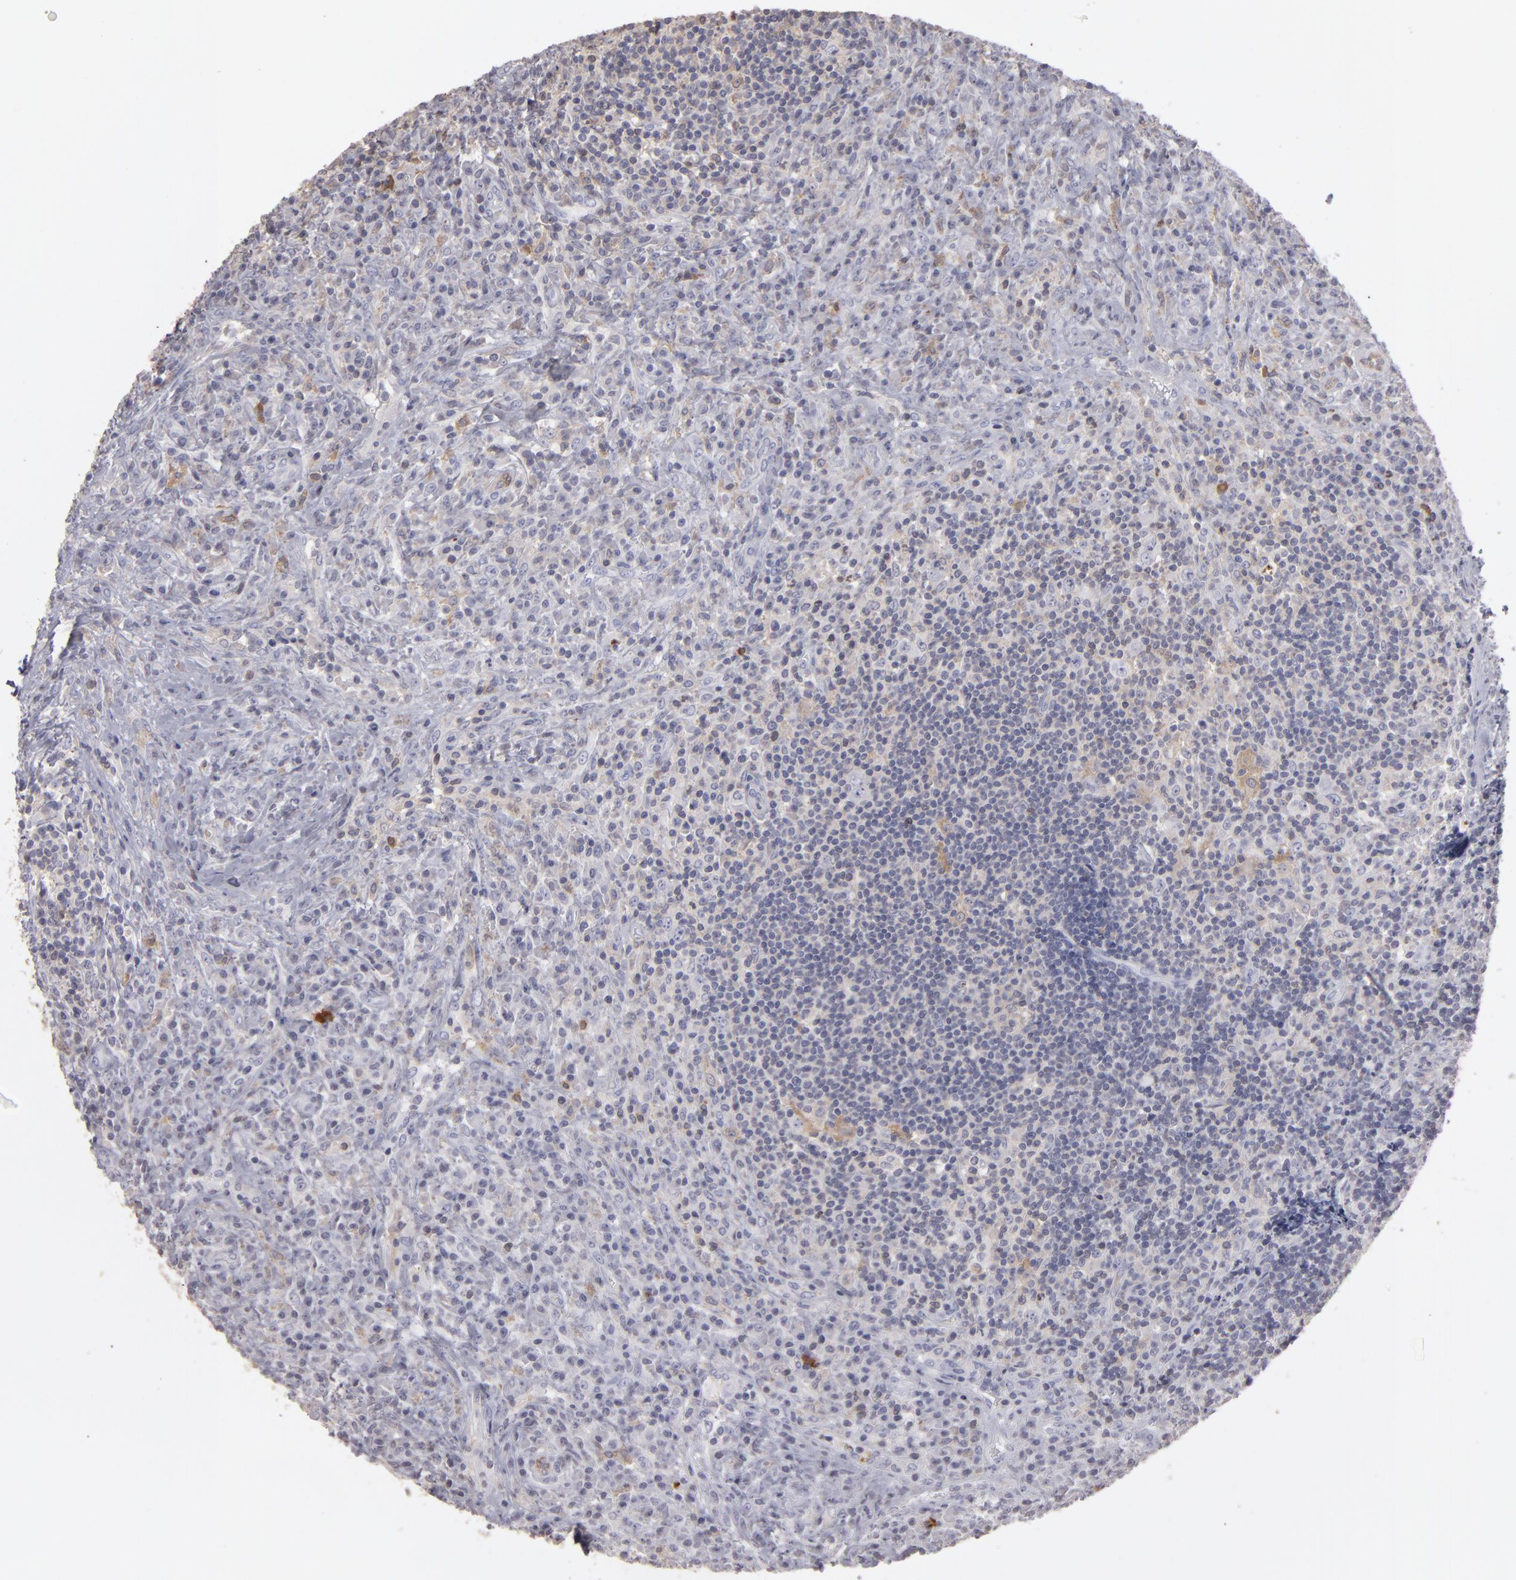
{"staining": {"intensity": "weak", "quantity": "25%-75%", "location": "cytoplasmic/membranous"}, "tissue": "lymphoma", "cell_type": "Tumor cells", "image_type": "cancer", "snomed": [{"axis": "morphology", "description": "Hodgkin's disease, NOS"}, {"axis": "topography", "description": "Lymph node"}], "caption": "Immunohistochemical staining of human Hodgkin's disease exhibits weak cytoplasmic/membranous protein staining in about 25%-75% of tumor cells. The staining was performed using DAB, with brown indicating positive protein expression. Nuclei are stained blue with hematoxylin.", "gene": "SEMA3G", "patient": {"sex": "female", "age": 25}}